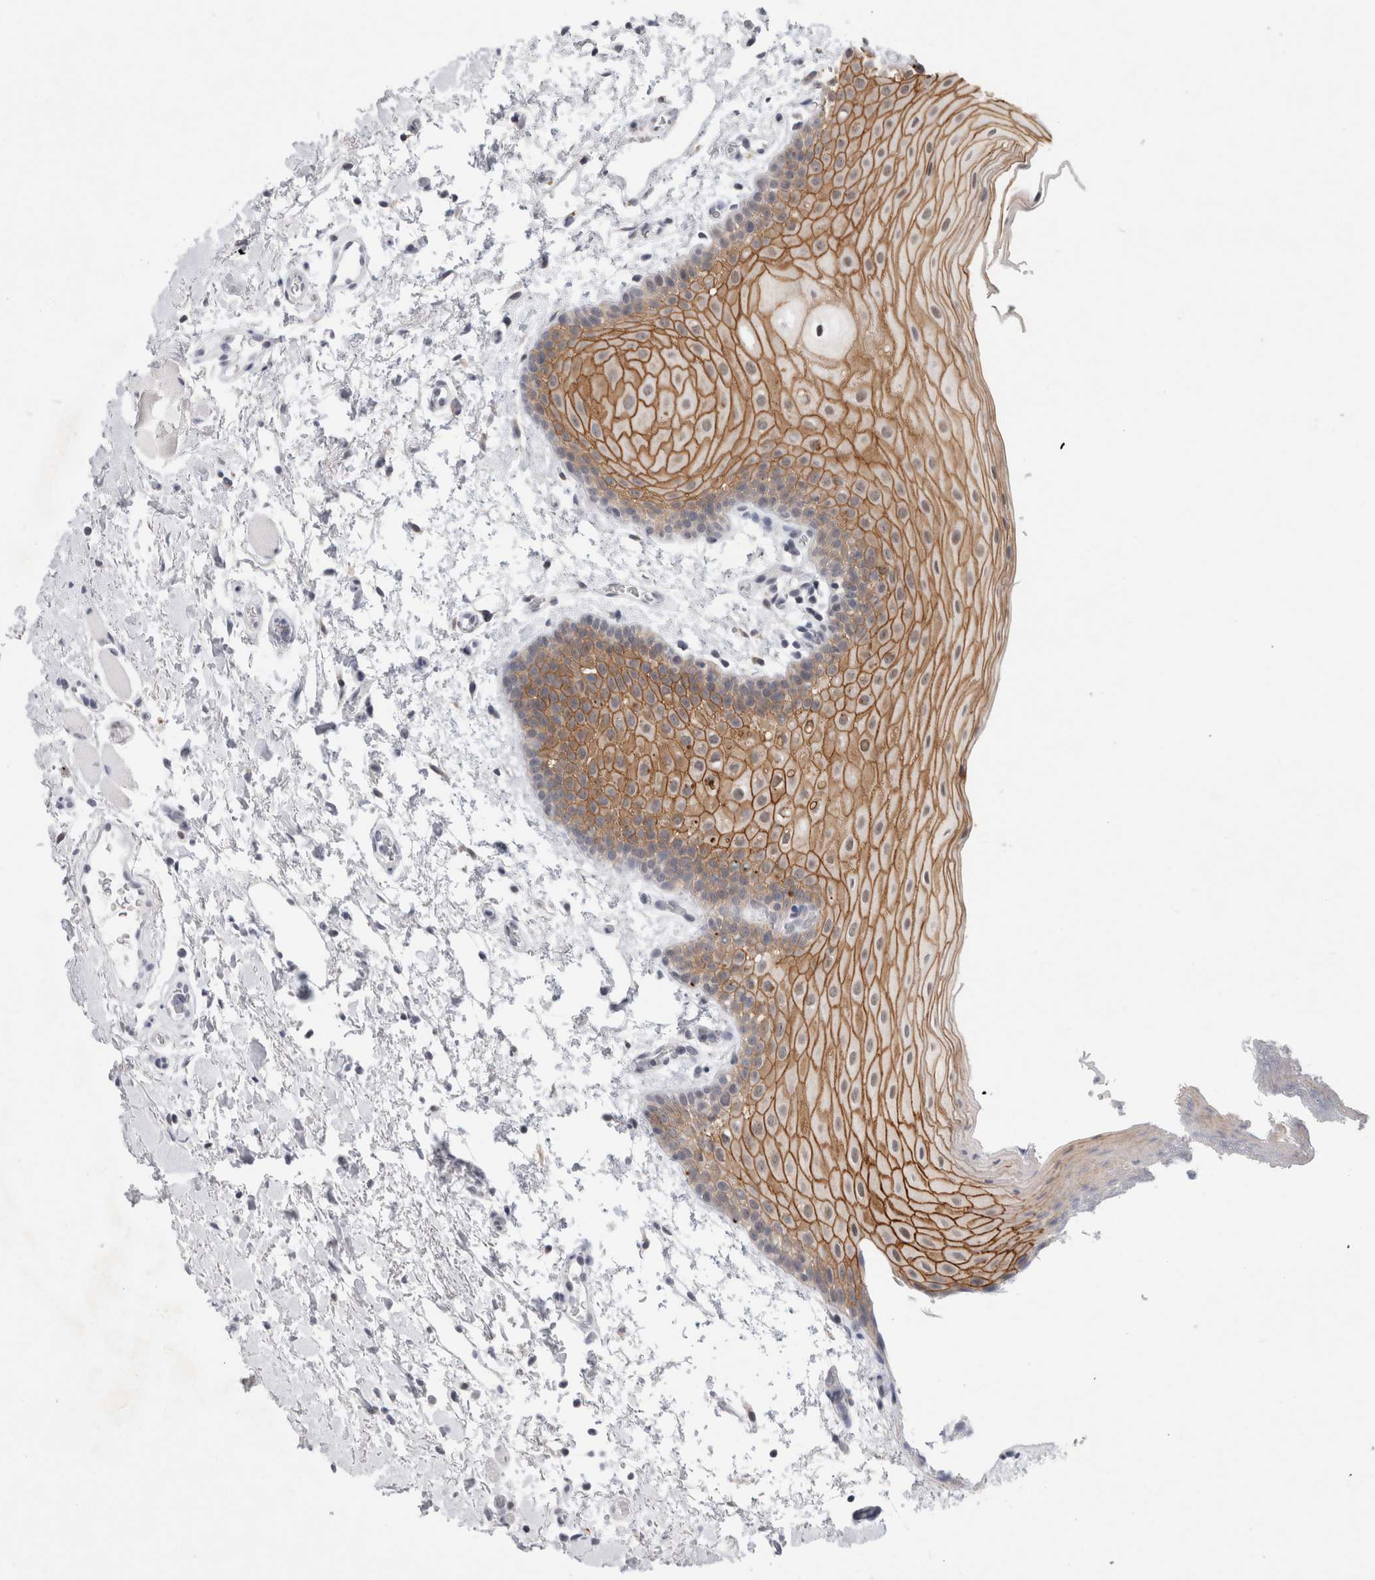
{"staining": {"intensity": "moderate", "quantity": ">75%", "location": "cytoplasmic/membranous"}, "tissue": "oral mucosa", "cell_type": "Squamous epithelial cells", "image_type": "normal", "snomed": [{"axis": "morphology", "description": "Normal tissue, NOS"}, {"axis": "topography", "description": "Oral tissue"}], "caption": "Protein staining shows moderate cytoplasmic/membranous staining in approximately >75% of squamous epithelial cells in benign oral mucosa.", "gene": "NIPA1", "patient": {"sex": "male", "age": 62}}